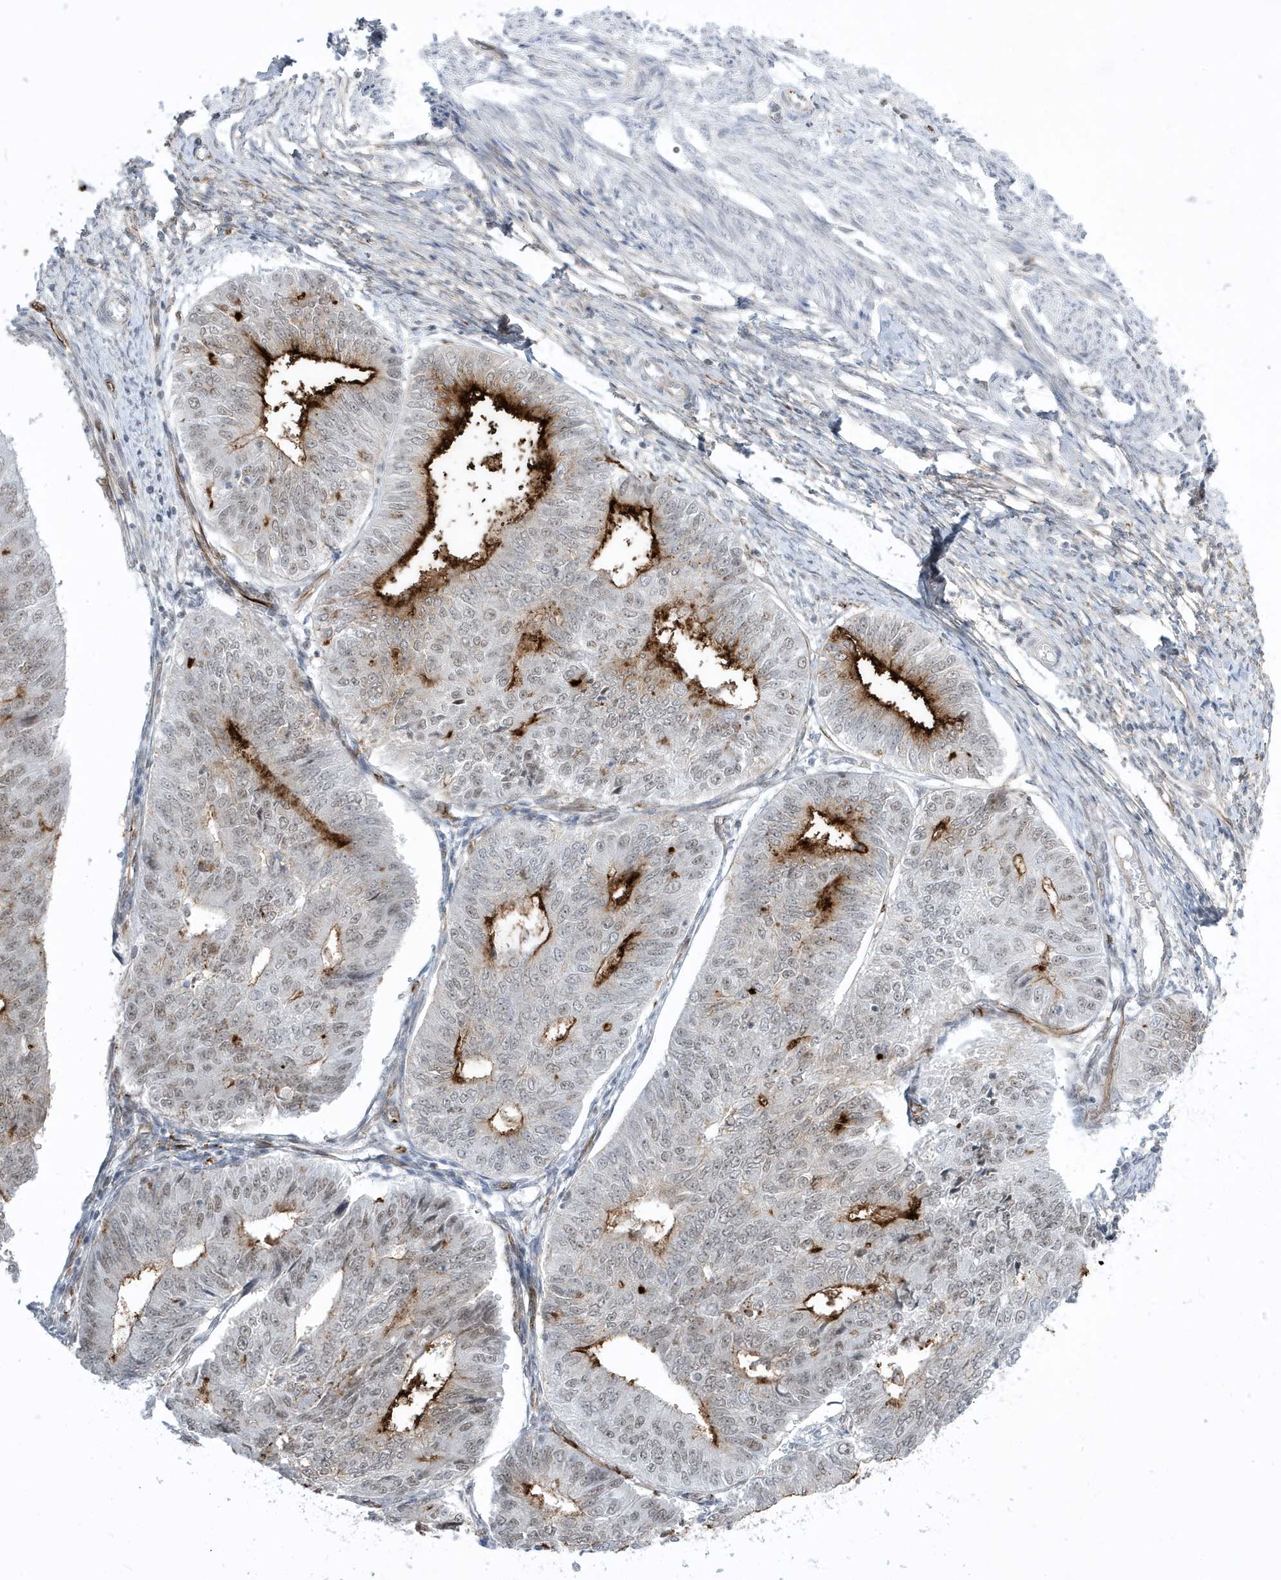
{"staining": {"intensity": "strong", "quantity": "<25%", "location": "cytoplasmic/membranous,nuclear"}, "tissue": "endometrial cancer", "cell_type": "Tumor cells", "image_type": "cancer", "snomed": [{"axis": "morphology", "description": "Adenocarcinoma, NOS"}, {"axis": "topography", "description": "Endometrium"}], "caption": "This micrograph exhibits endometrial adenocarcinoma stained with immunohistochemistry to label a protein in brown. The cytoplasmic/membranous and nuclear of tumor cells show strong positivity for the protein. Nuclei are counter-stained blue.", "gene": "ADAMTSL3", "patient": {"sex": "female", "age": 32}}